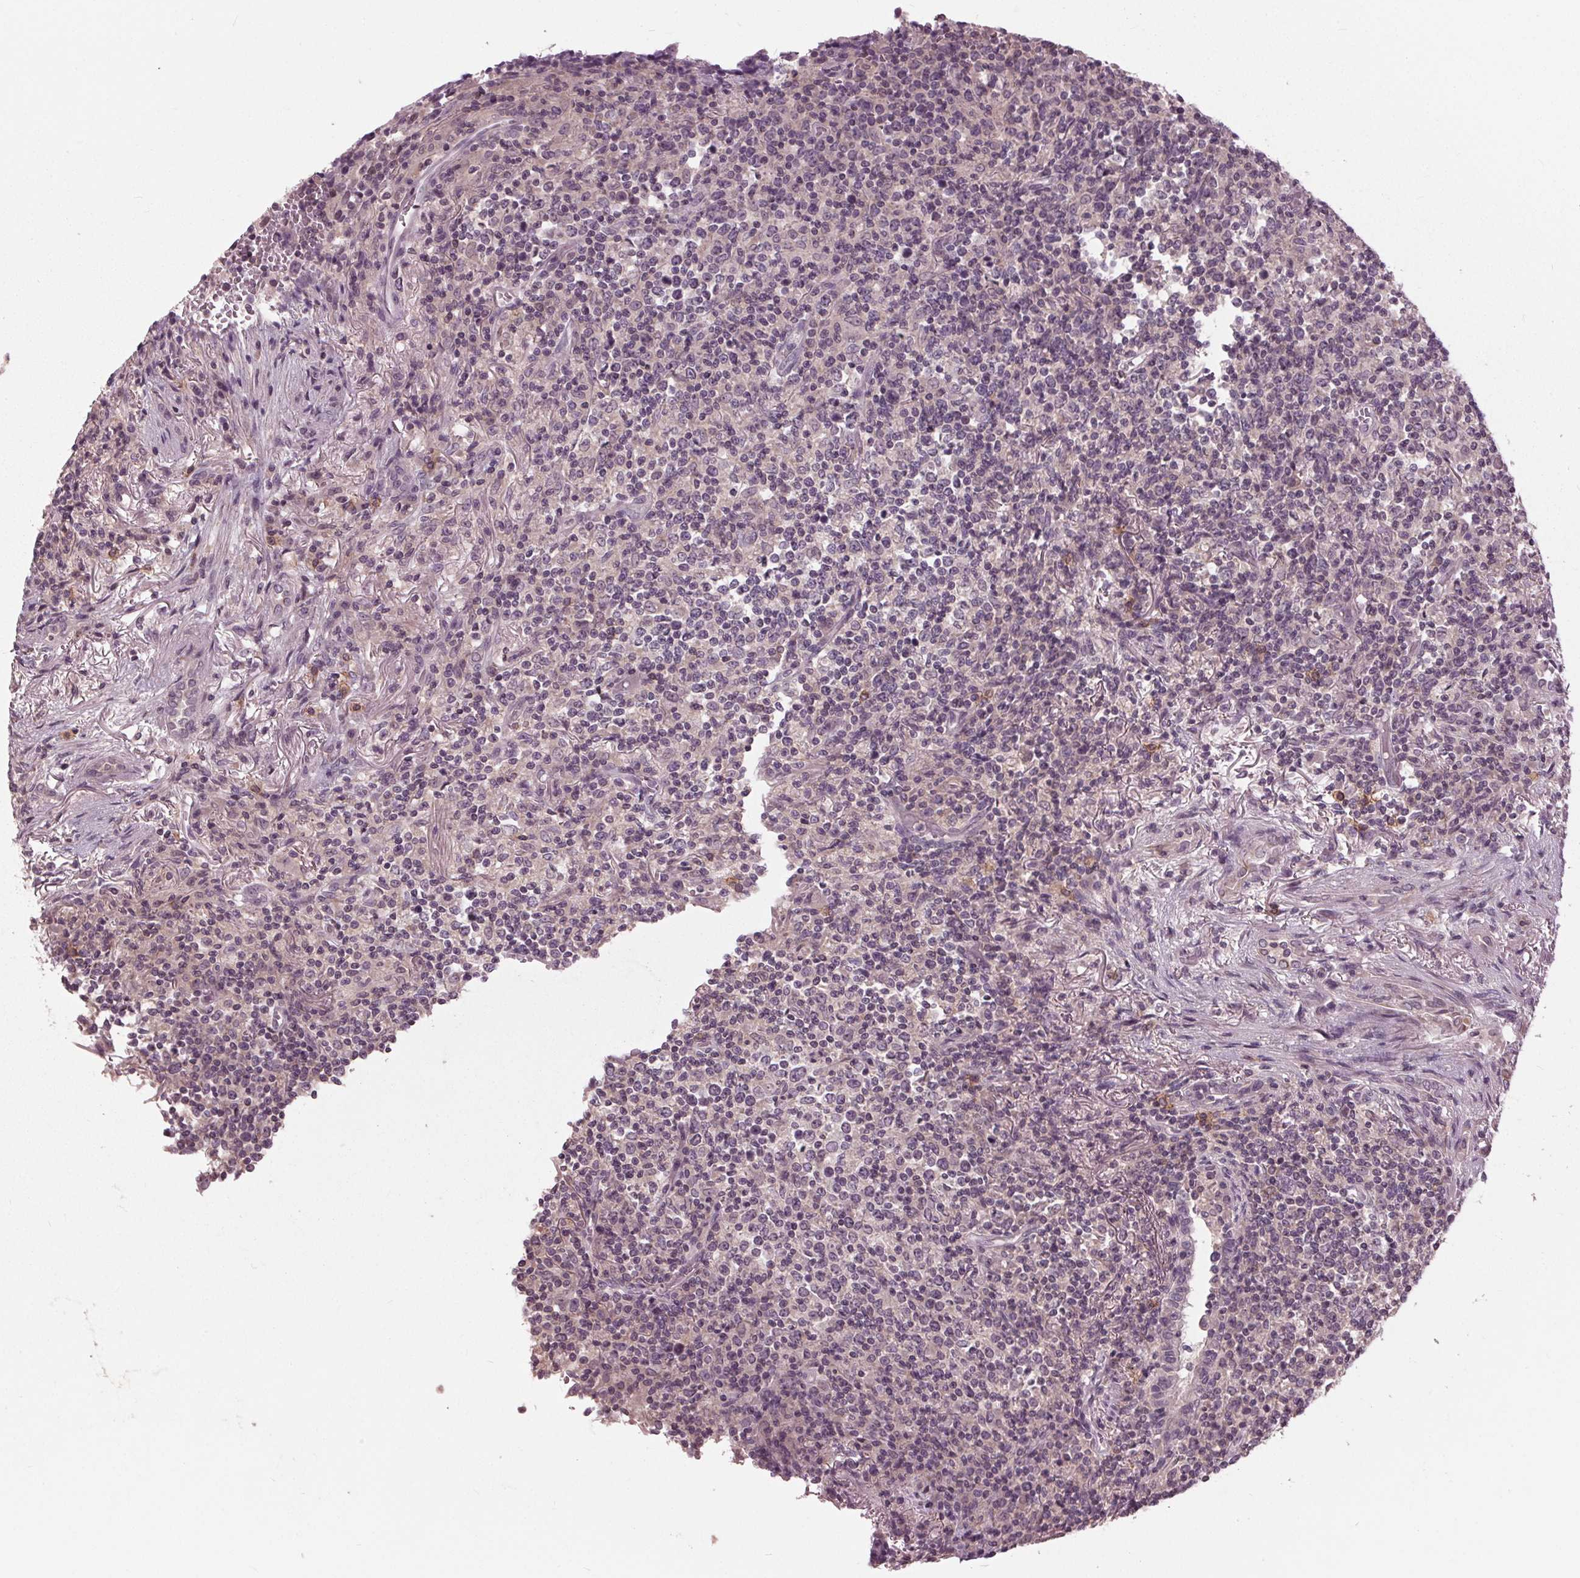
{"staining": {"intensity": "negative", "quantity": "none", "location": "none"}, "tissue": "lymphoma", "cell_type": "Tumor cells", "image_type": "cancer", "snomed": [{"axis": "morphology", "description": "Malignant lymphoma, non-Hodgkin's type, High grade"}, {"axis": "topography", "description": "Lung"}], "caption": "Protein analysis of high-grade malignant lymphoma, non-Hodgkin's type displays no significant expression in tumor cells. (Stains: DAB IHC with hematoxylin counter stain, Microscopy: brightfield microscopy at high magnification).", "gene": "SIGLEC6", "patient": {"sex": "male", "age": 79}}